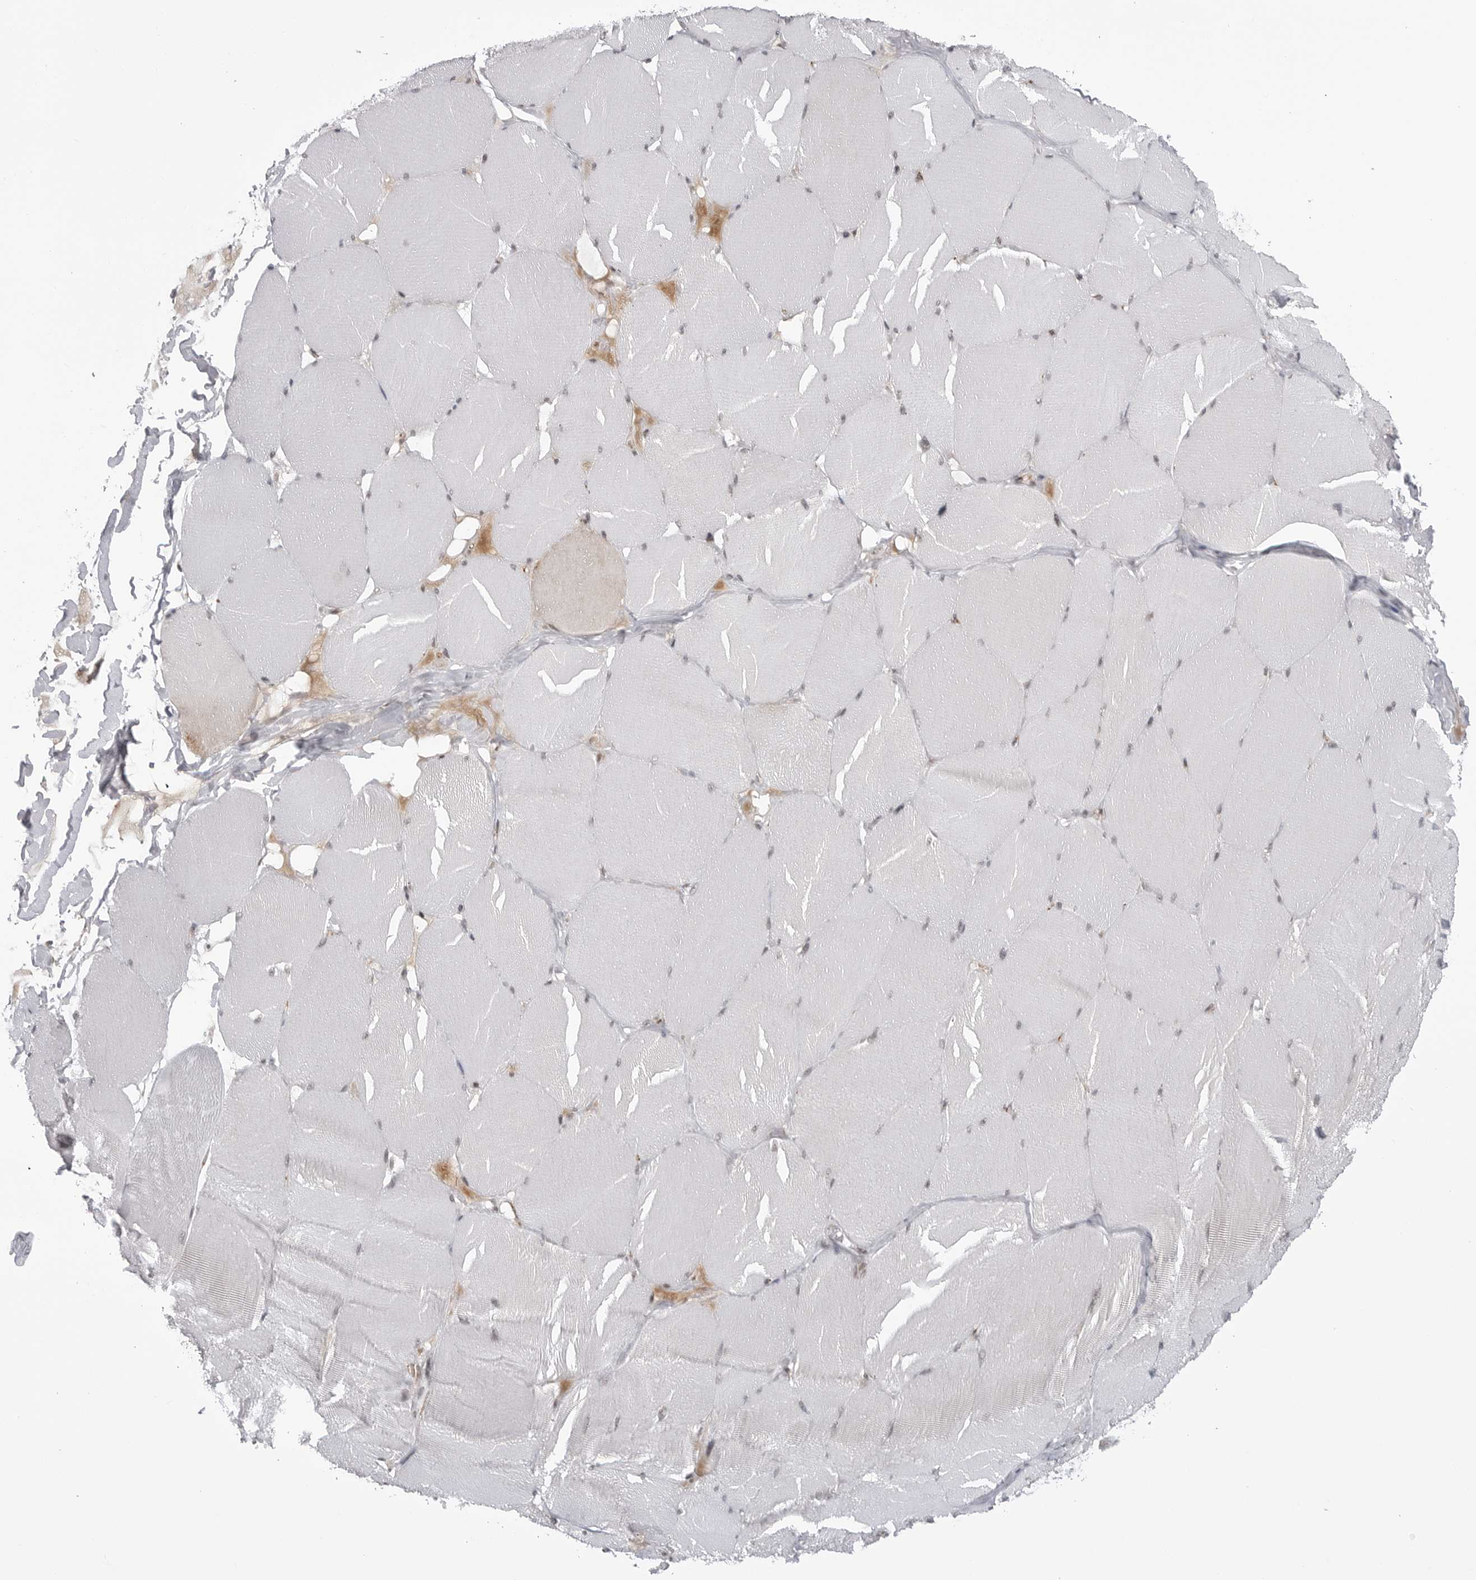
{"staining": {"intensity": "weak", "quantity": "<25%", "location": "nuclear"}, "tissue": "skeletal muscle", "cell_type": "Myocytes", "image_type": "normal", "snomed": [{"axis": "morphology", "description": "Normal tissue, NOS"}, {"axis": "topography", "description": "Skin"}, {"axis": "topography", "description": "Skeletal muscle"}], "caption": "Immunohistochemistry (IHC) micrograph of normal skeletal muscle: skeletal muscle stained with DAB (3,3'-diaminobenzidine) exhibits no significant protein staining in myocytes.", "gene": "TRIM66", "patient": {"sex": "male", "age": 83}}